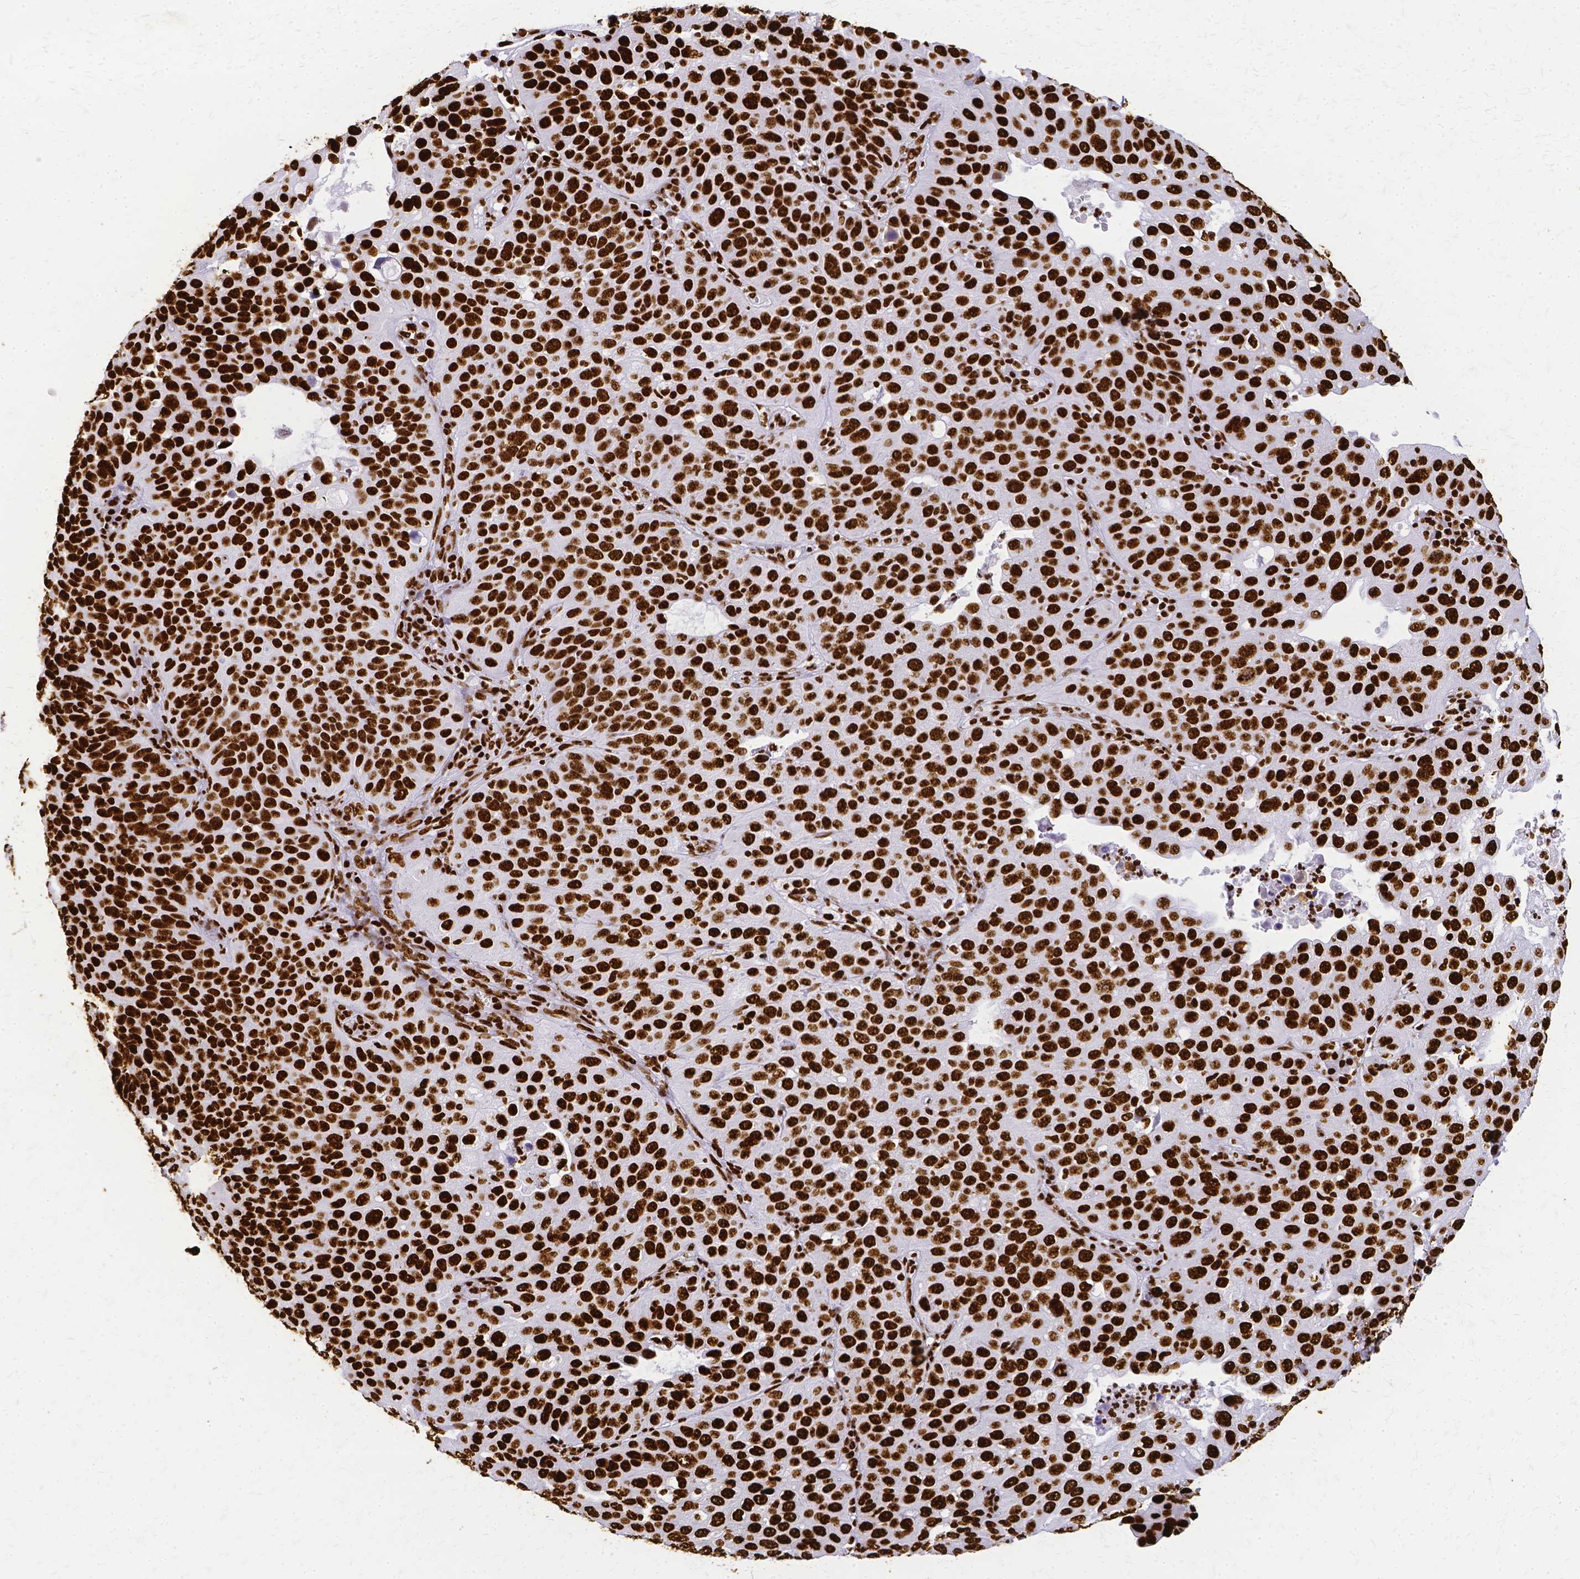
{"staining": {"intensity": "strong", "quantity": ">75%", "location": "nuclear"}, "tissue": "cervical cancer", "cell_type": "Tumor cells", "image_type": "cancer", "snomed": [{"axis": "morphology", "description": "Squamous cell carcinoma, NOS"}, {"axis": "topography", "description": "Cervix"}], "caption": "Cervical cancer (squamous cell carcinoma) was stained to show a protein in brown. There is high levels of strong nuclear expression in about >75% of tumor cells. The staining was performed using DAB (3,3'-diaminobenzidine), with brown indicating positive protein expression. Nuclei are stained blue with hematoxylin.", "gene": "SFPQ", "patient": {"sex": "female", "age": 36}}